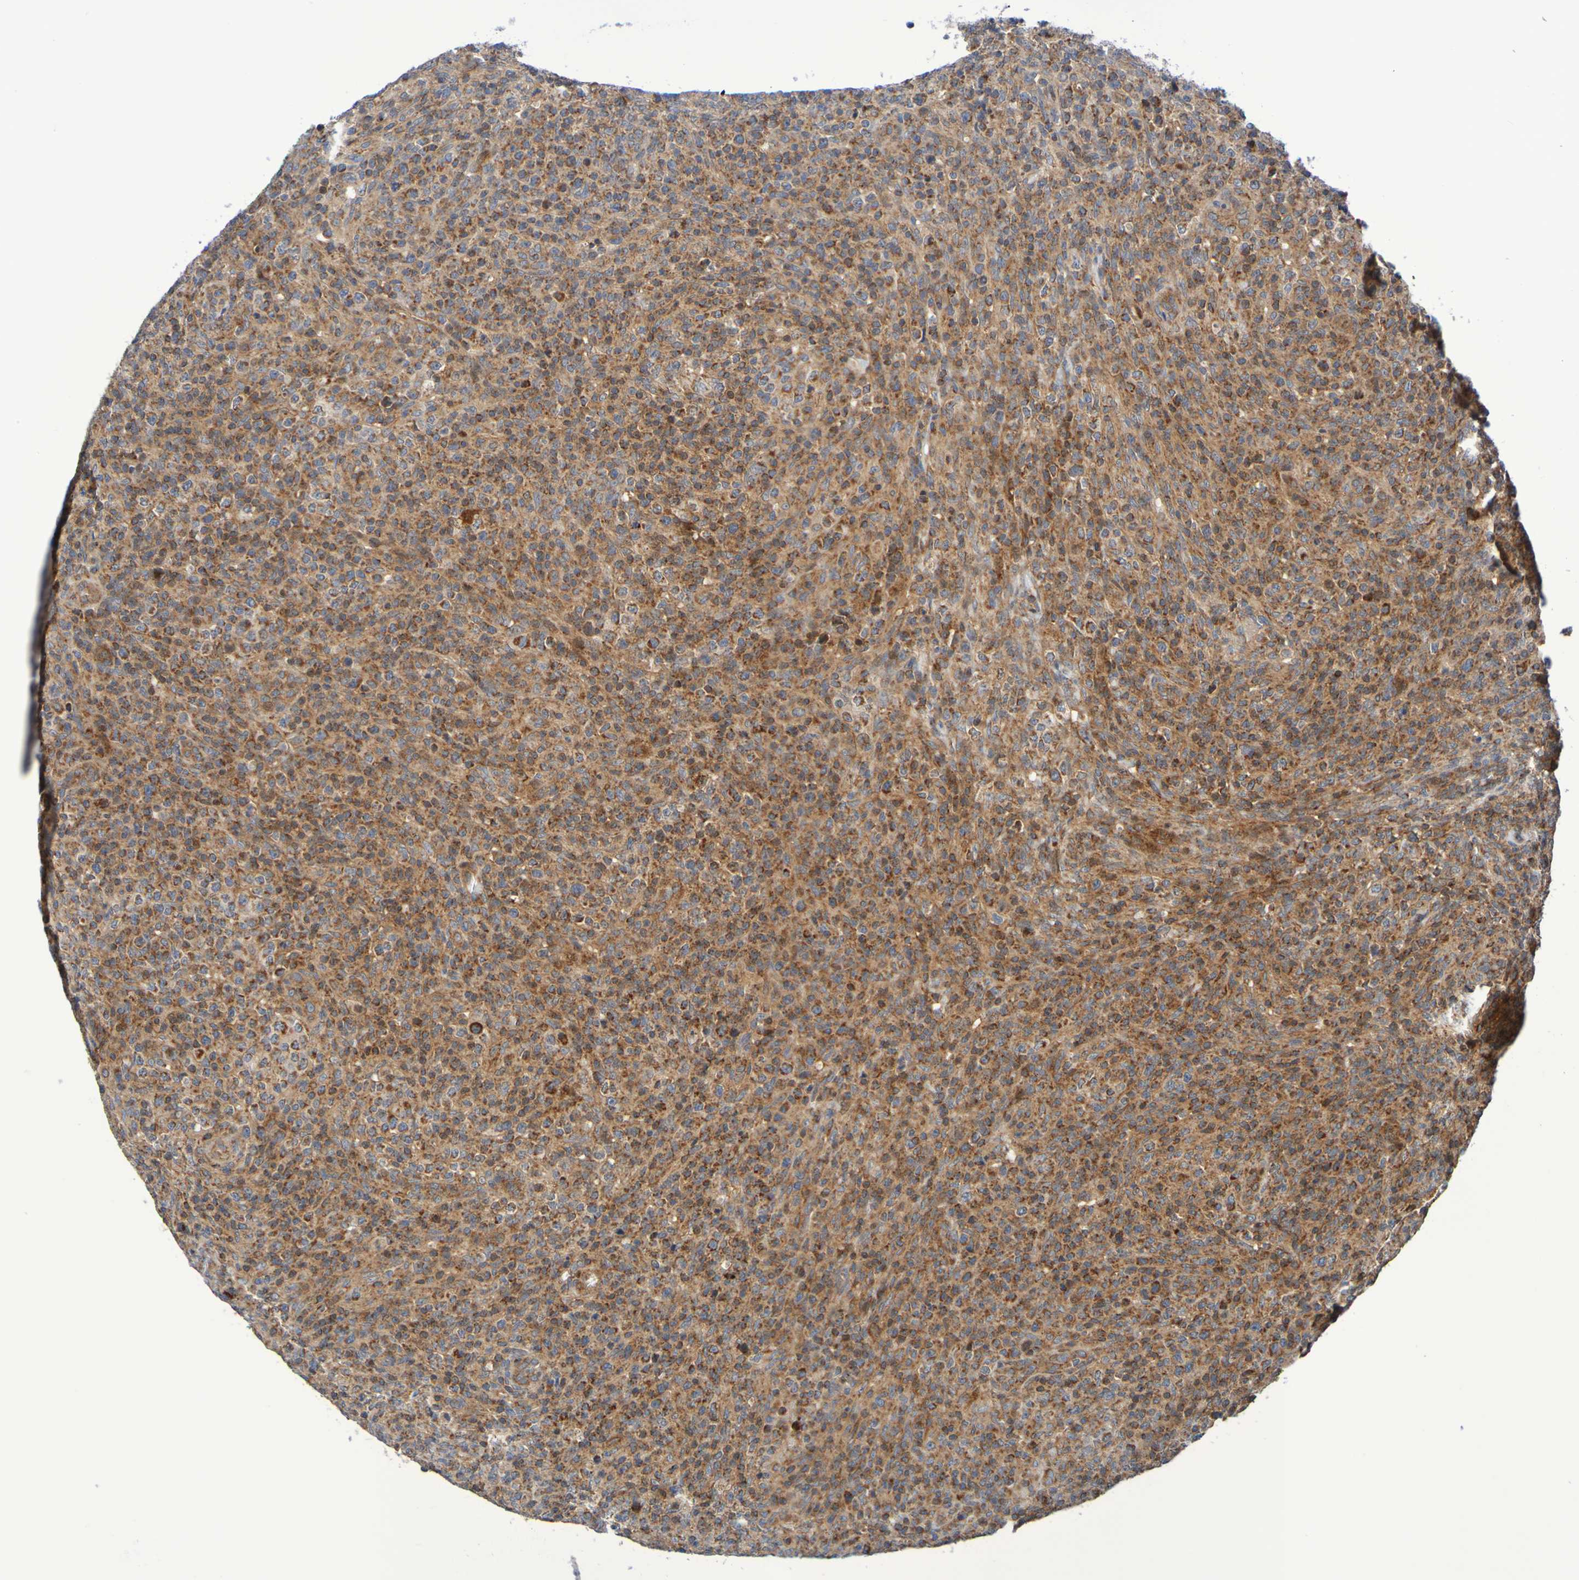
{"staining": {"intensity": "strong", "quantity": "25%-75%", "location": "cytoplasmic/membranous"}, "tissue": "lymphoma", "cell_type": "Tumor cells", "image_type": "cancer", "snomed": [{"axis": "morphology", "description": "Malignant lymphoma, non-Hodgkin's type, High grade"}, {"axis": "topography", "description": "Lymph node"}], "caption": "Tumor cells demonstrate high levels of strong cytoplasmic/membranous staining in about 25%-75% of cells in high-grade malignant lymphoma, non-Hodgkin's type. Nuclei are stained in blue.", "gene": "CCDC51", "patient": {"sex": "female", "age": 76}}